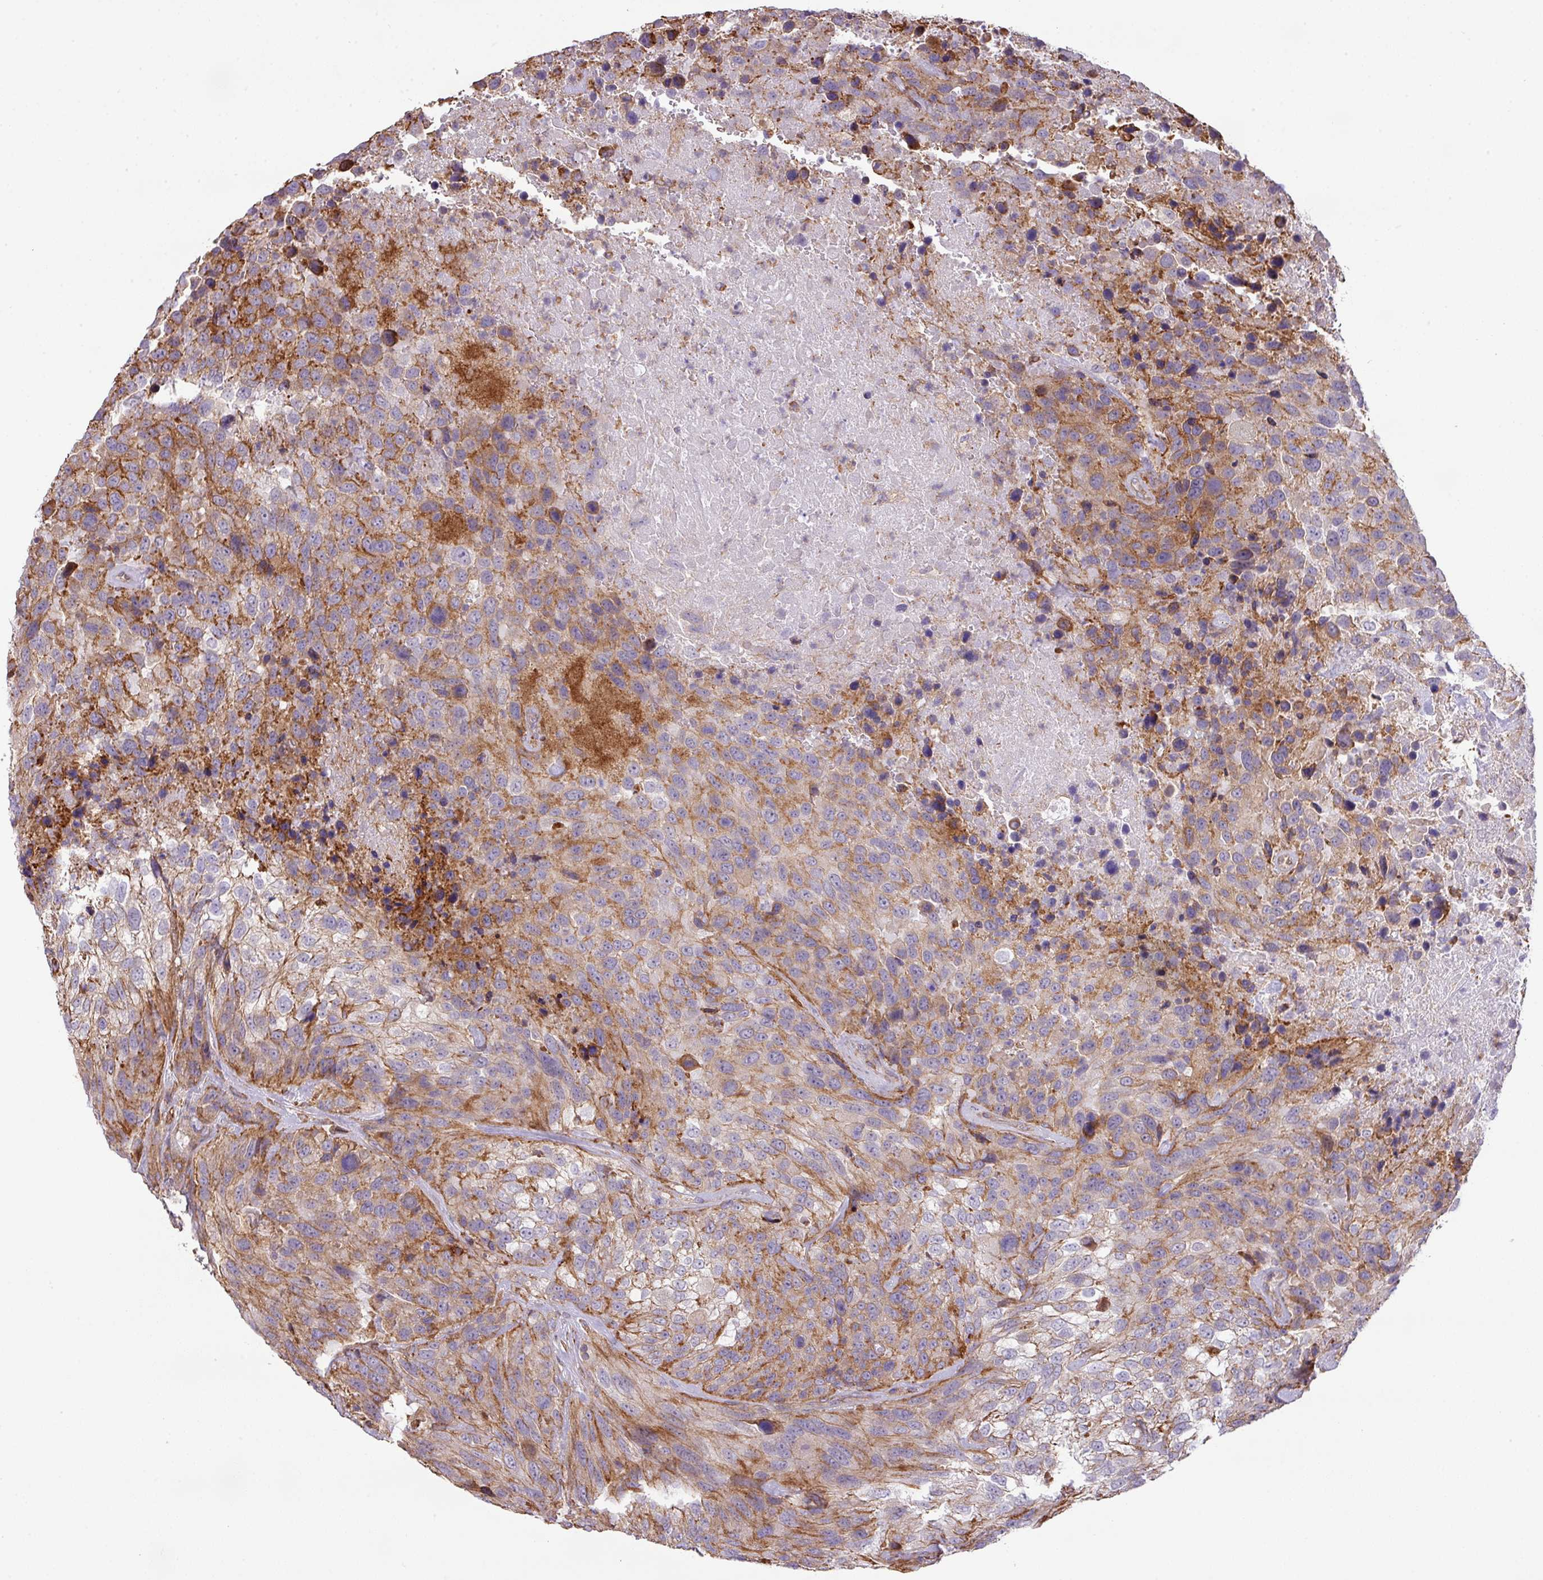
{"staining": {"intensity": "moderate", "quantity": "25%-75%", "location": "cytoplasmic/membranous"}, "tissue": "urothelial cancer", "cell_type": "Tumor cells", "image_type": "cancer", "snomed": [{"axis": "morphology", "description": "Urothelial carcinoma, High grade"}, {"axis": "topography", "description": "Urinary bladder"}], "caption": "Immunohistochemical staining of human urothelial cancer demonstrates medium levels of moderate cytoplasmic/membranous expression in approximately 25%-75% of tumor cells.", "gene": "LRRC41", "patient": {"sex": "female", "age": 70}}